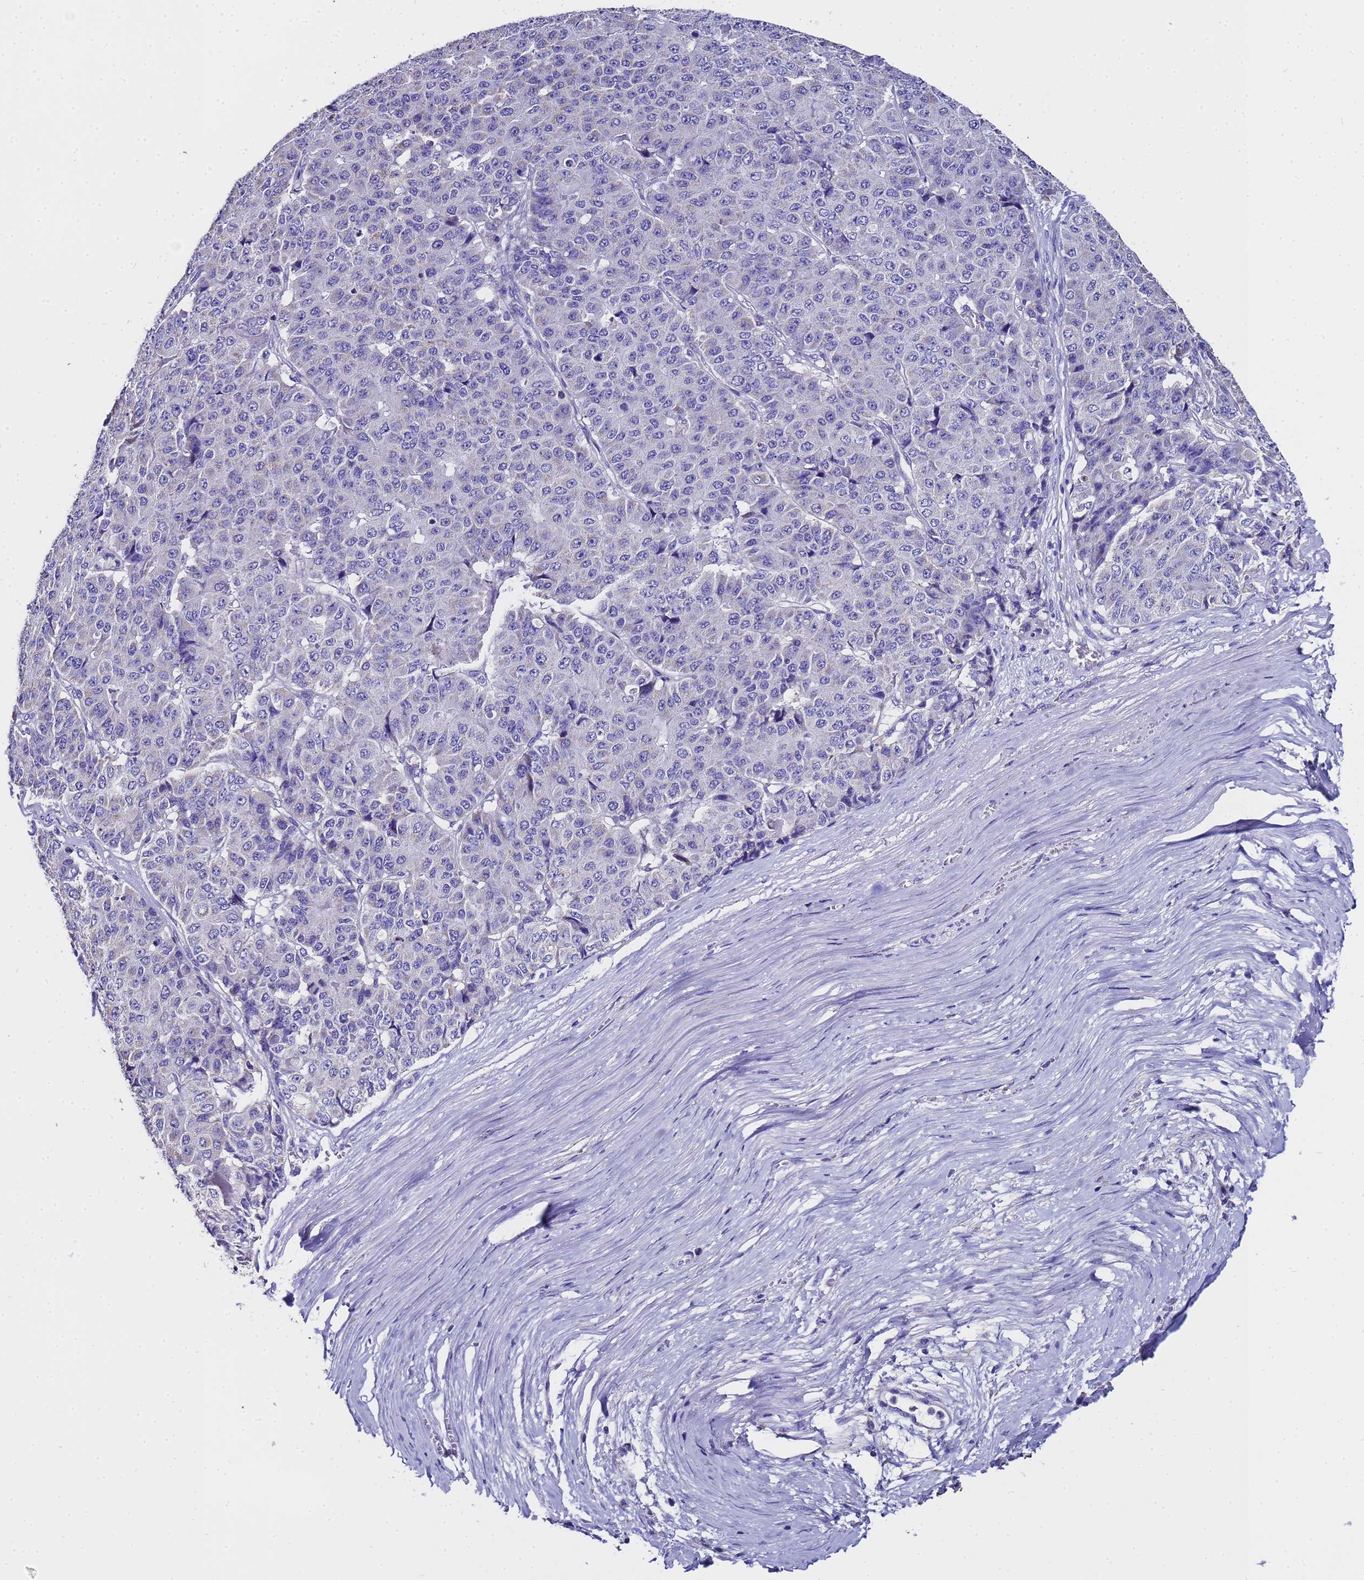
{"staining": {"intensity": "negative", "quantity": "none", "location": "none"}, "tissue": "pancreatic cancer", "cell_type": "Tumor cells", "image_type": "cancer", "snomed": [{"axis": "morphology", "description": "Adenocarcinoma, NOS"}, {"axis": "topography", "description": "Pancreas"}], "caption": "Adenocarcinoma (pancreatic) was stained to show a protein in brown. There is no significant staining in tumor cells.", "gene": "MRPS12", "patient": {"sex": "male", "age": 50}}